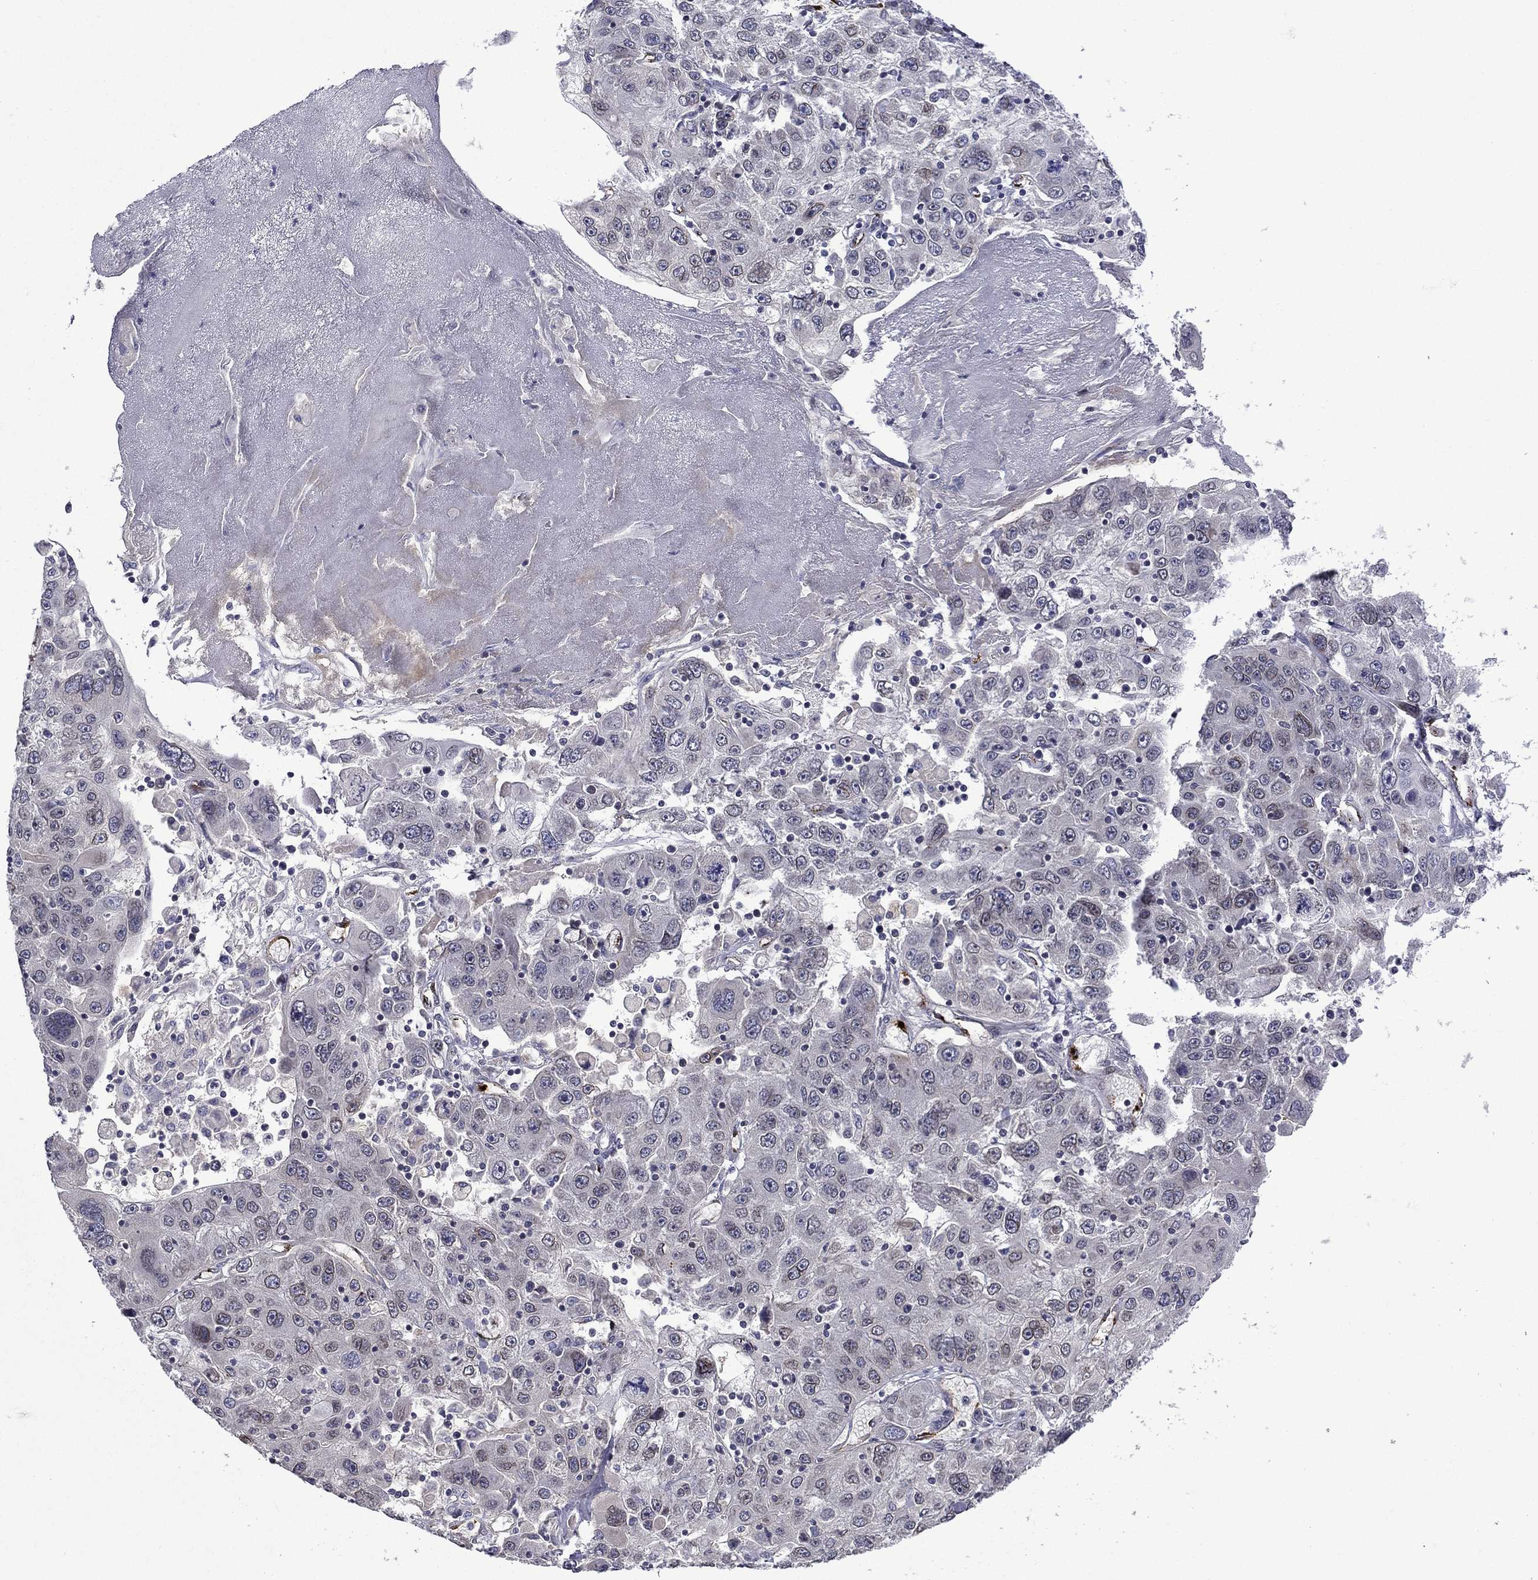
{"staining": {"intensity": "negative", "quantity": "none", "location": "none"}, "tissue": "stomach cancer", "cell_type": "Tumor cells", "image_type": "cancer", "snomed": [{"axis": "morphology", "description": "Adenocarcinoma, NOS"}, {"axis": "topography", "description": "Stomach"}], "caption": "Stomach cancer (adenocarcinoma) was stained to show a protein in brown. There is no significant expression in tumor cells. The staining was performed using DAB to visualize the protein expression in brown, while the nuclei were stained in blue with hematoxylin (Magnification: 20x).", "gene": "SLITRK1", "patient": {"sex": "male", "age": 56}}